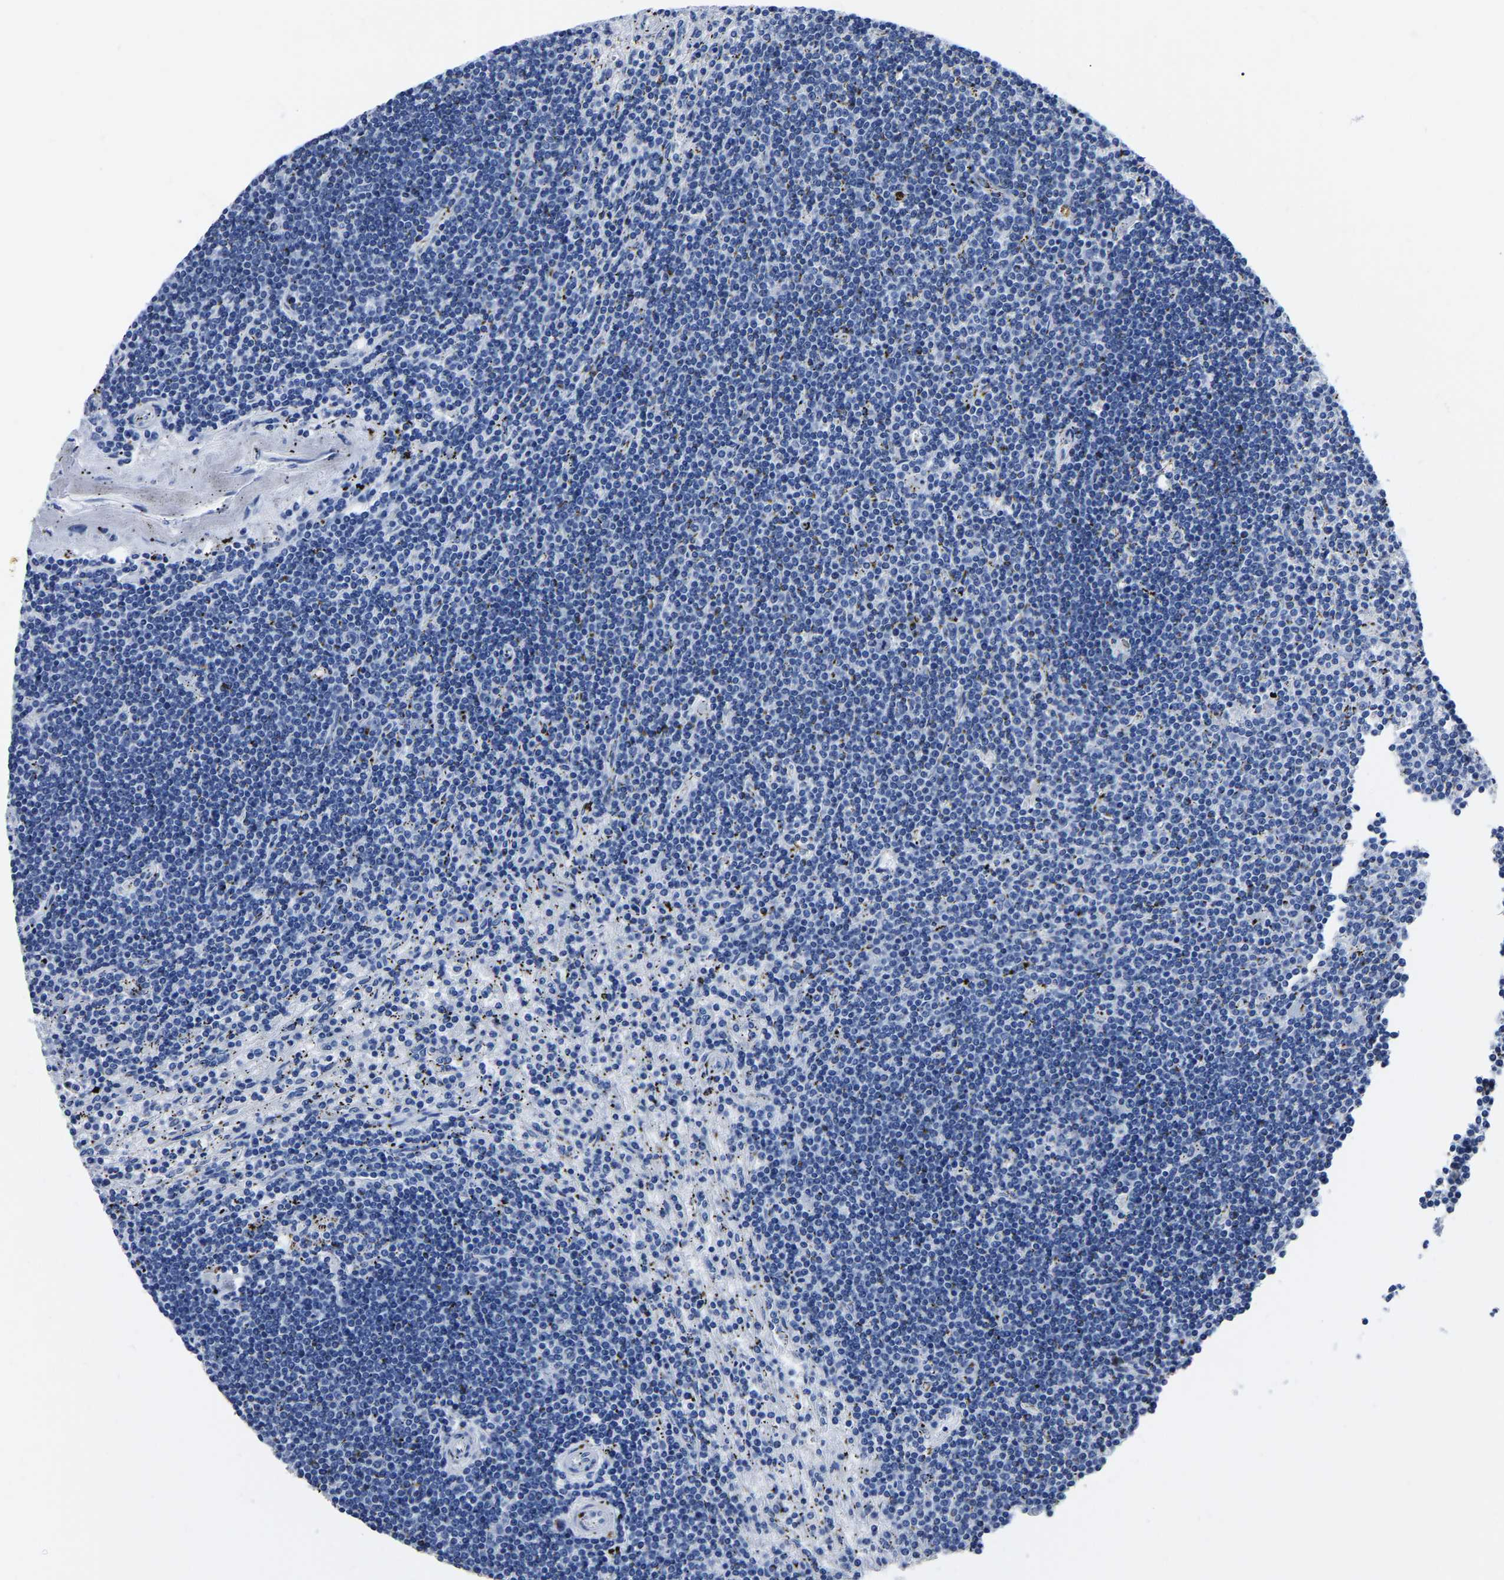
{"staining": {"intensity": "negative", "quantity": "none", "location": "none"}, "tissue": "lymphoma", "cell_type": "Tumor cells", "image_type": "cancer", "snomed": [{"axis": "morphology", "description": "Malignant lymphoma, non-Hodgkin's type, Low grade"}, {"axis": "topography", "description": "Spleen"}], "caption": "Protein analysis of low-grade malignant lymphoma, non-Hodgkin's type reveals no significant staining in tumor cells. (DAB (3,3'-diaminobenzidine) IHC, high magnification).", "gene": "IMPG2", "patient": {"sex": "male", "age": 76}}